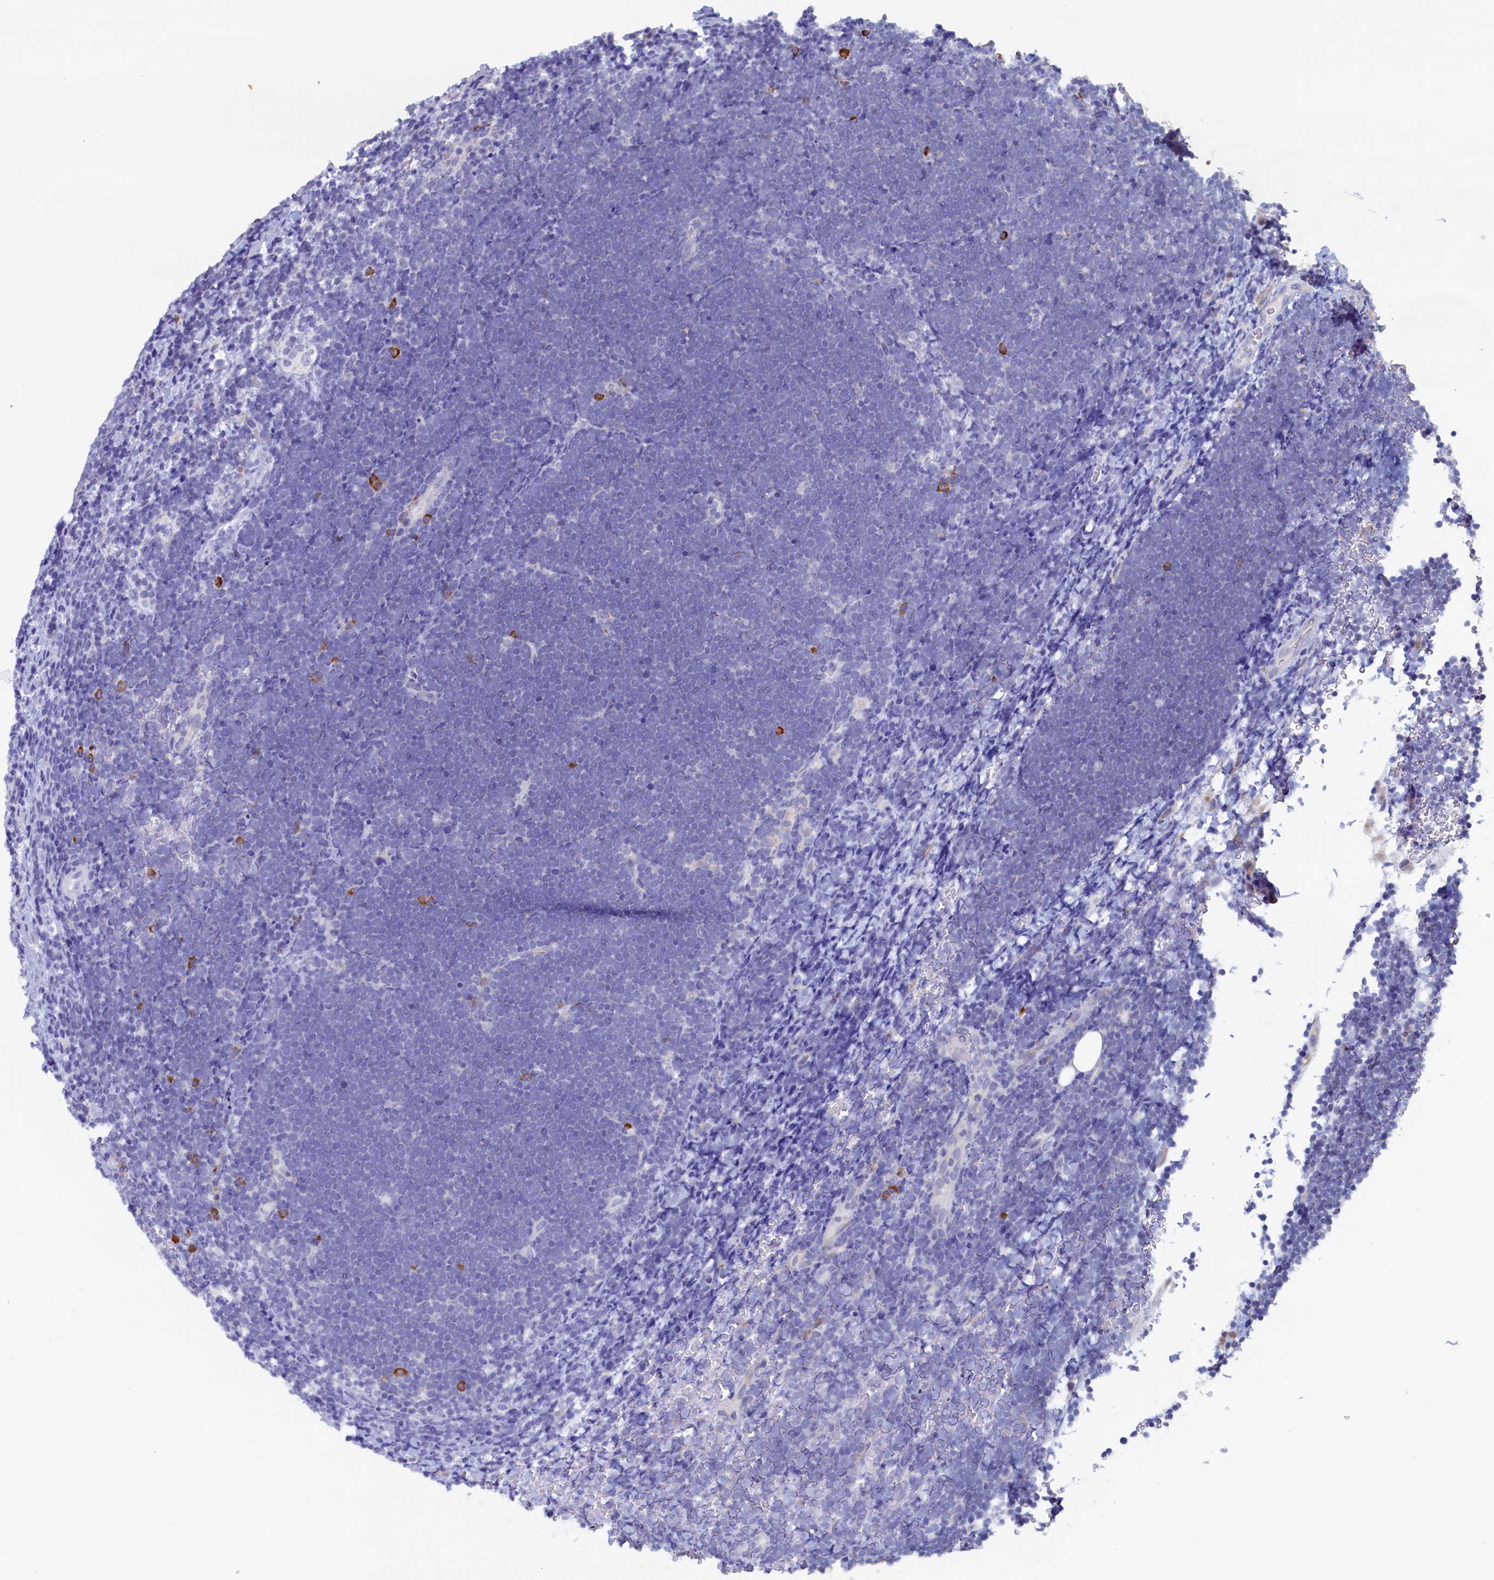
{"staining": {"intensity": "negative", "quantity": "none", "location": "none"}, "tissue": "lymphoma", "cell_type": "Tumor cells", "image_type": "cancer", "snomed": [{"axis": "morphology", "description": "Malignant lymphoma, non-Hodgkin's type, High grade"}, {"axis": "topography", "description": "Lymph node"}], "caption": "Immunohistochemical staining of human lymphoma reveals no significant expression in tumor cells. Nuclei are stained in blue.", "gene": "CBLIF", "patient": {"sex": "male", "age": 13}}